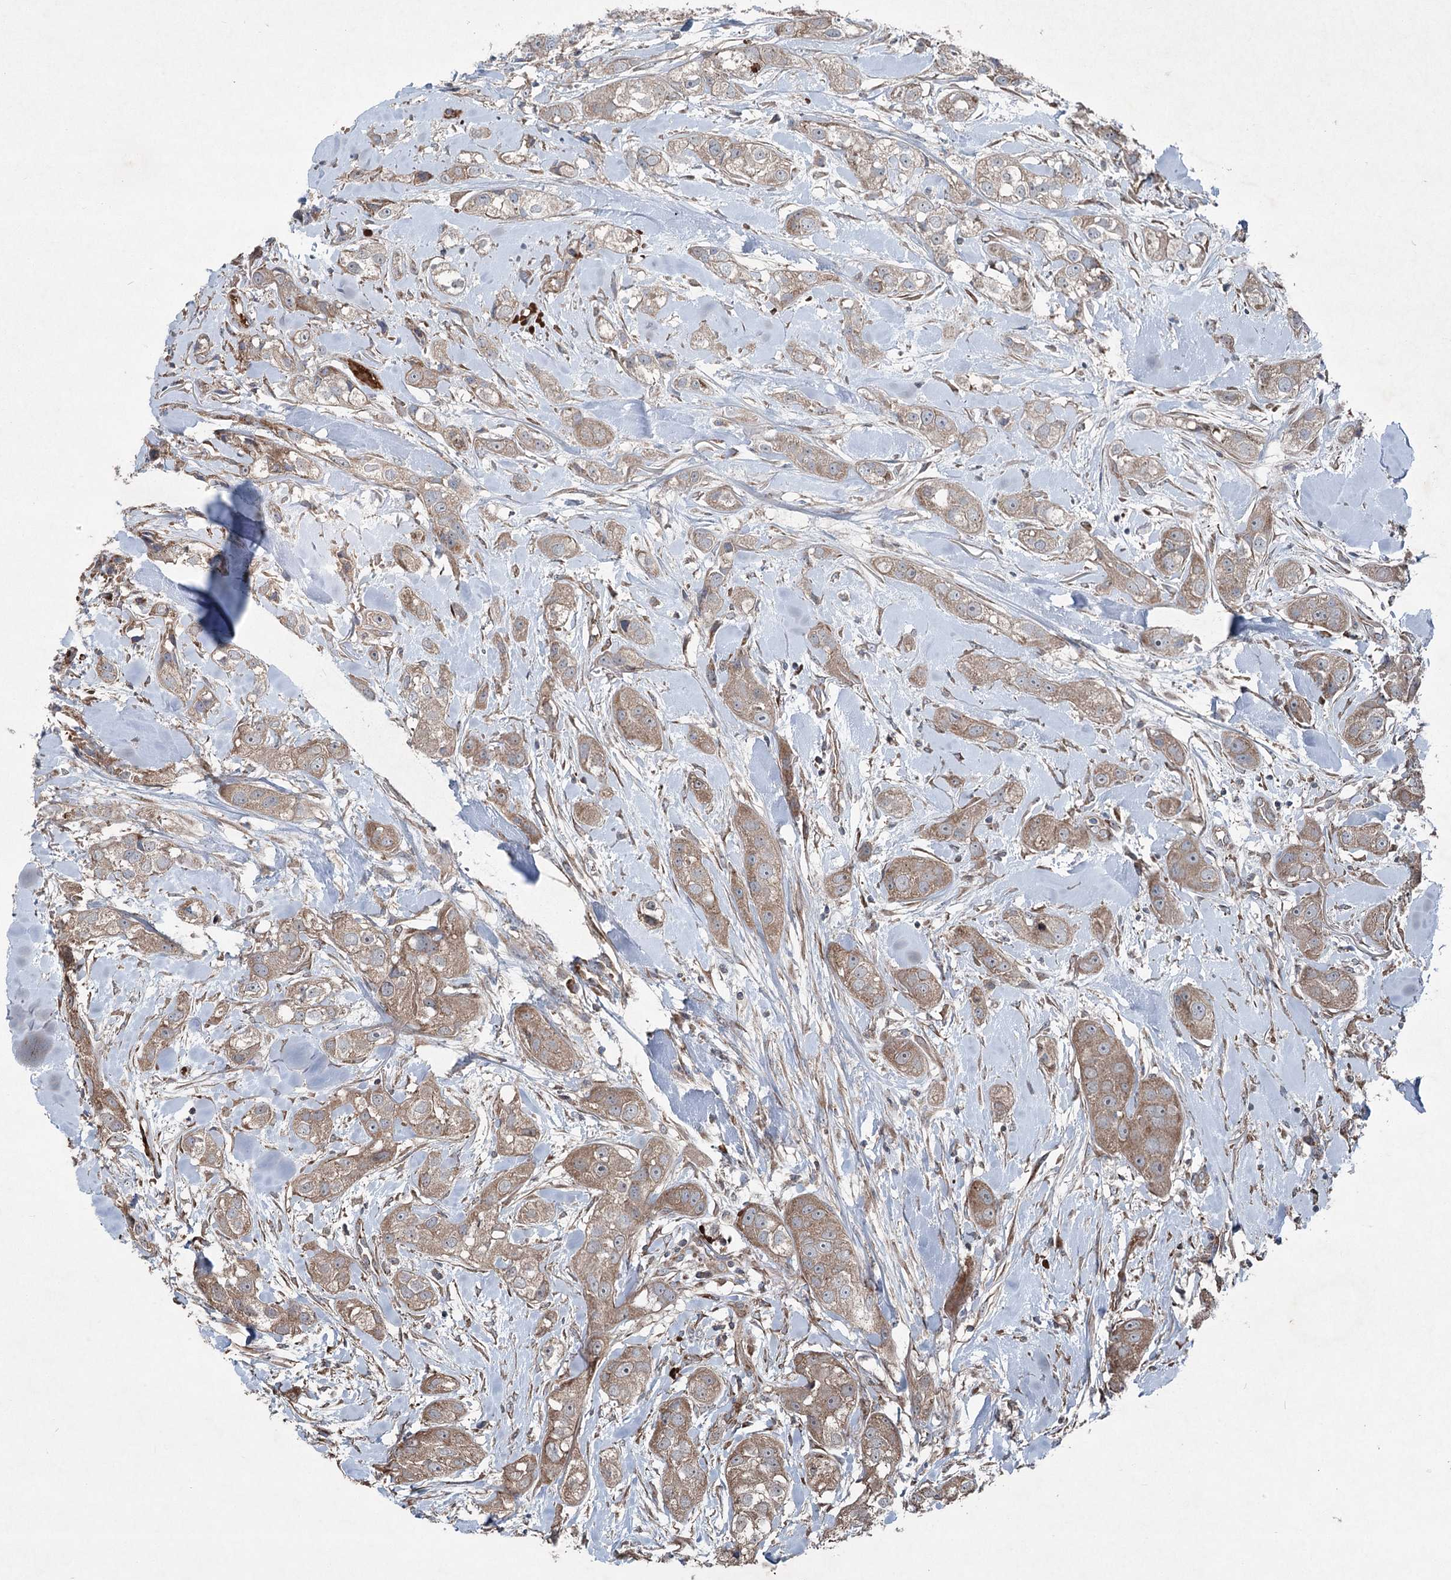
{"staining": {"intensity": "moderate", "quantity": ">75%", "location": "cytoplasmic/membranous"}, "tissue": "head and neck cancer", "cell_type": "Tumor cells", "image_type": "cancer", "snomed": [{"axis": "morphology", "description": "Normal tissue, NOS"}, {"axis": "morphology", "description": "Squamous cell carcinoma, NOS"}, {"axis": "topography", "description": "Skeletal muscle"}, {"axis": "topography", "description": "Head-Neck"}], "caption": "IHC of human squamous cell carcinoma (head and neck) exhibits medium levels of moderate cytoplasmic/membranous positivity in about >75% of tumor cells.", "gene": "SERINC5", "patient": {"sex": "male", "age": 51}}